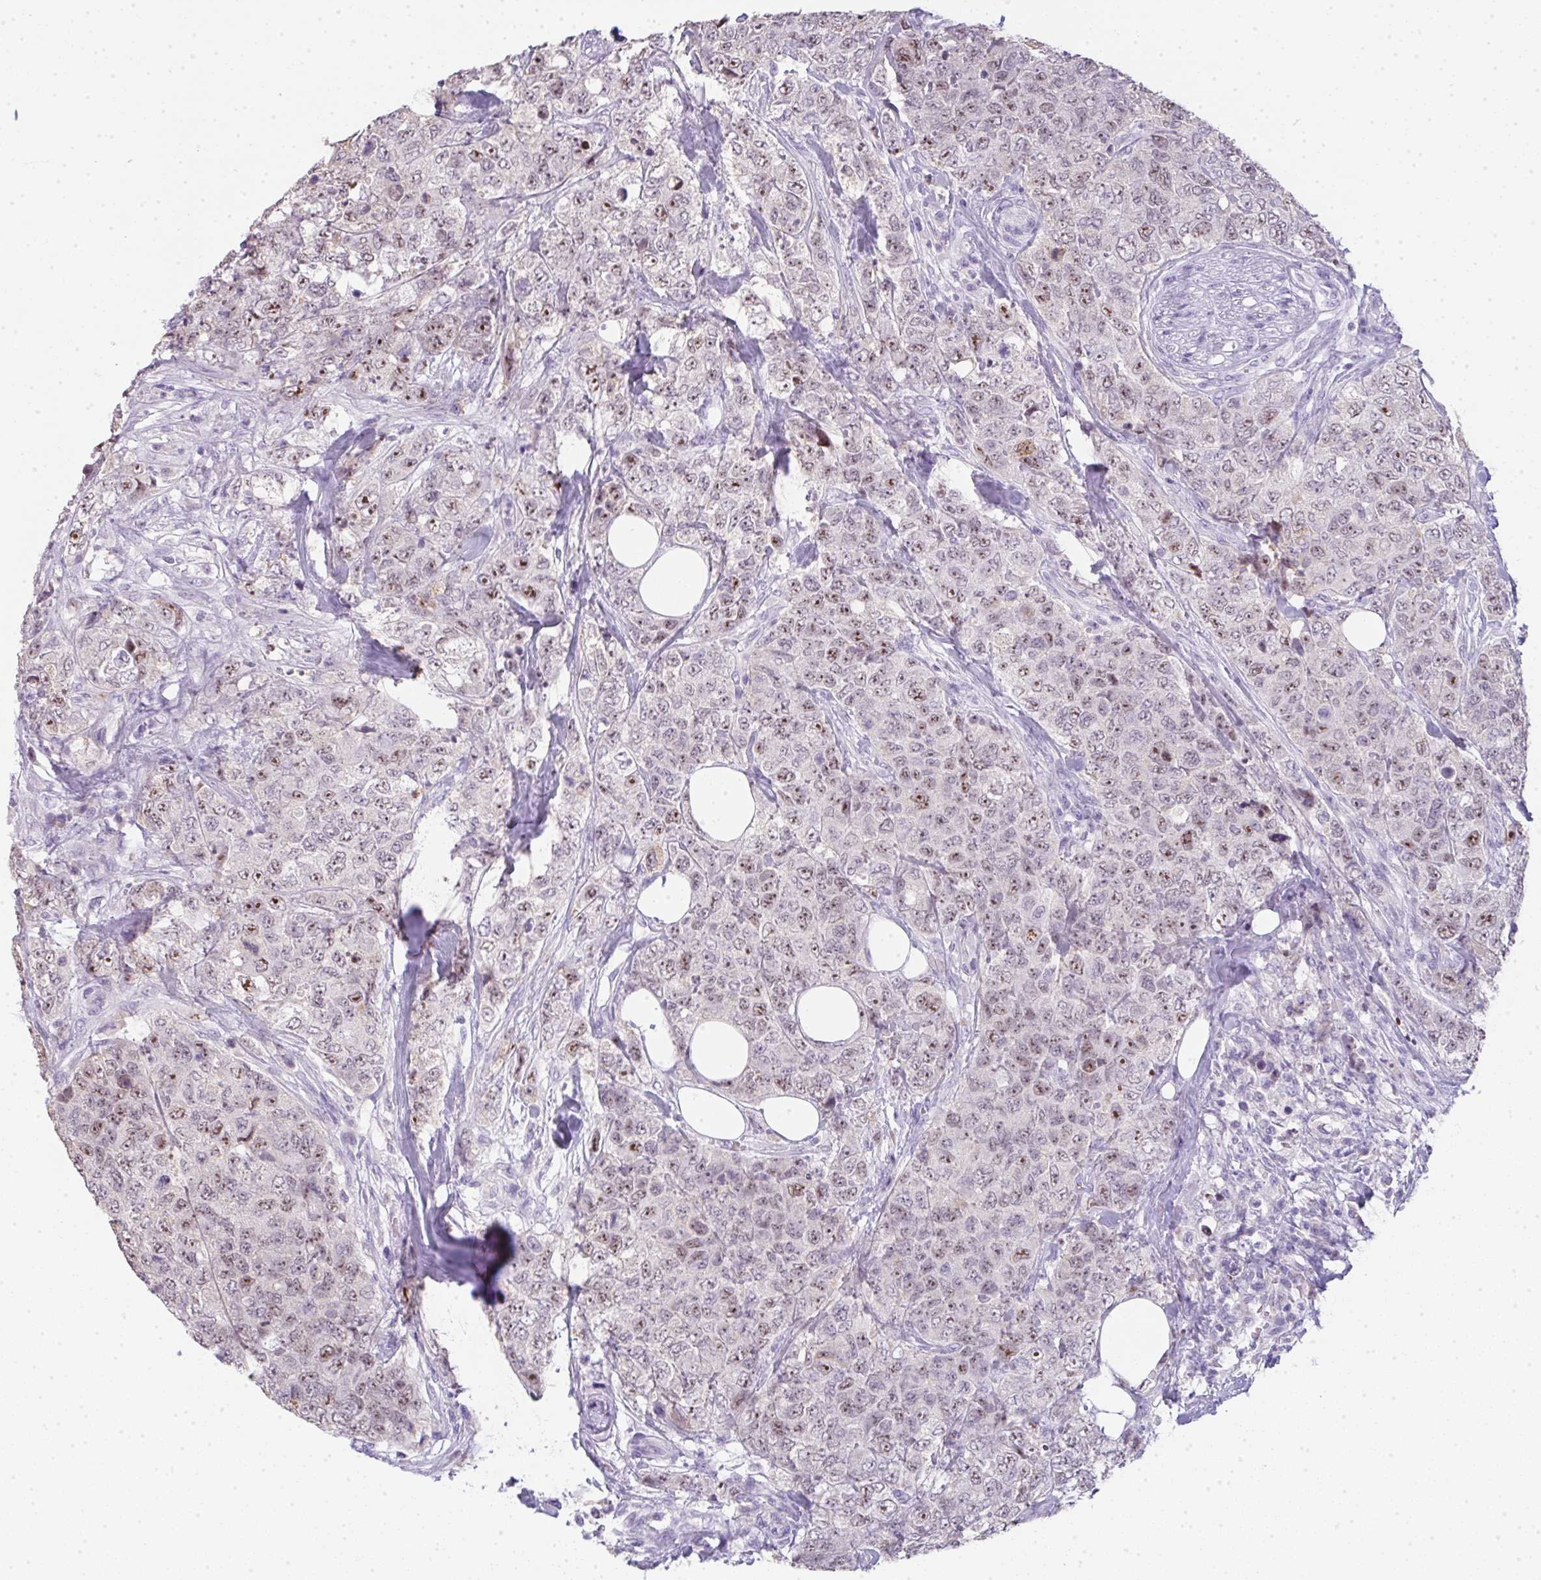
{"staining": {"intensity": "moderate", "quantity": "25%-75%", "location": "nuclear"}, "tissue": "urothelial cancer", "cell_type": "Tumor cells", "image_type": "cancer", "snomed": [{"axis": "morphology", "description": "Urothelial carcinoma, High grade"}, {"axis": "topography", "description": "Urinary bladder"}], "caption": "This is an image of immunohistochemistry staining of high-grade urothelial carcinoma, which shows moderate staining in the nuclear of tumor cells.", "gene": "LPAR4", "patient": {"sex": "female", "age": 78}}